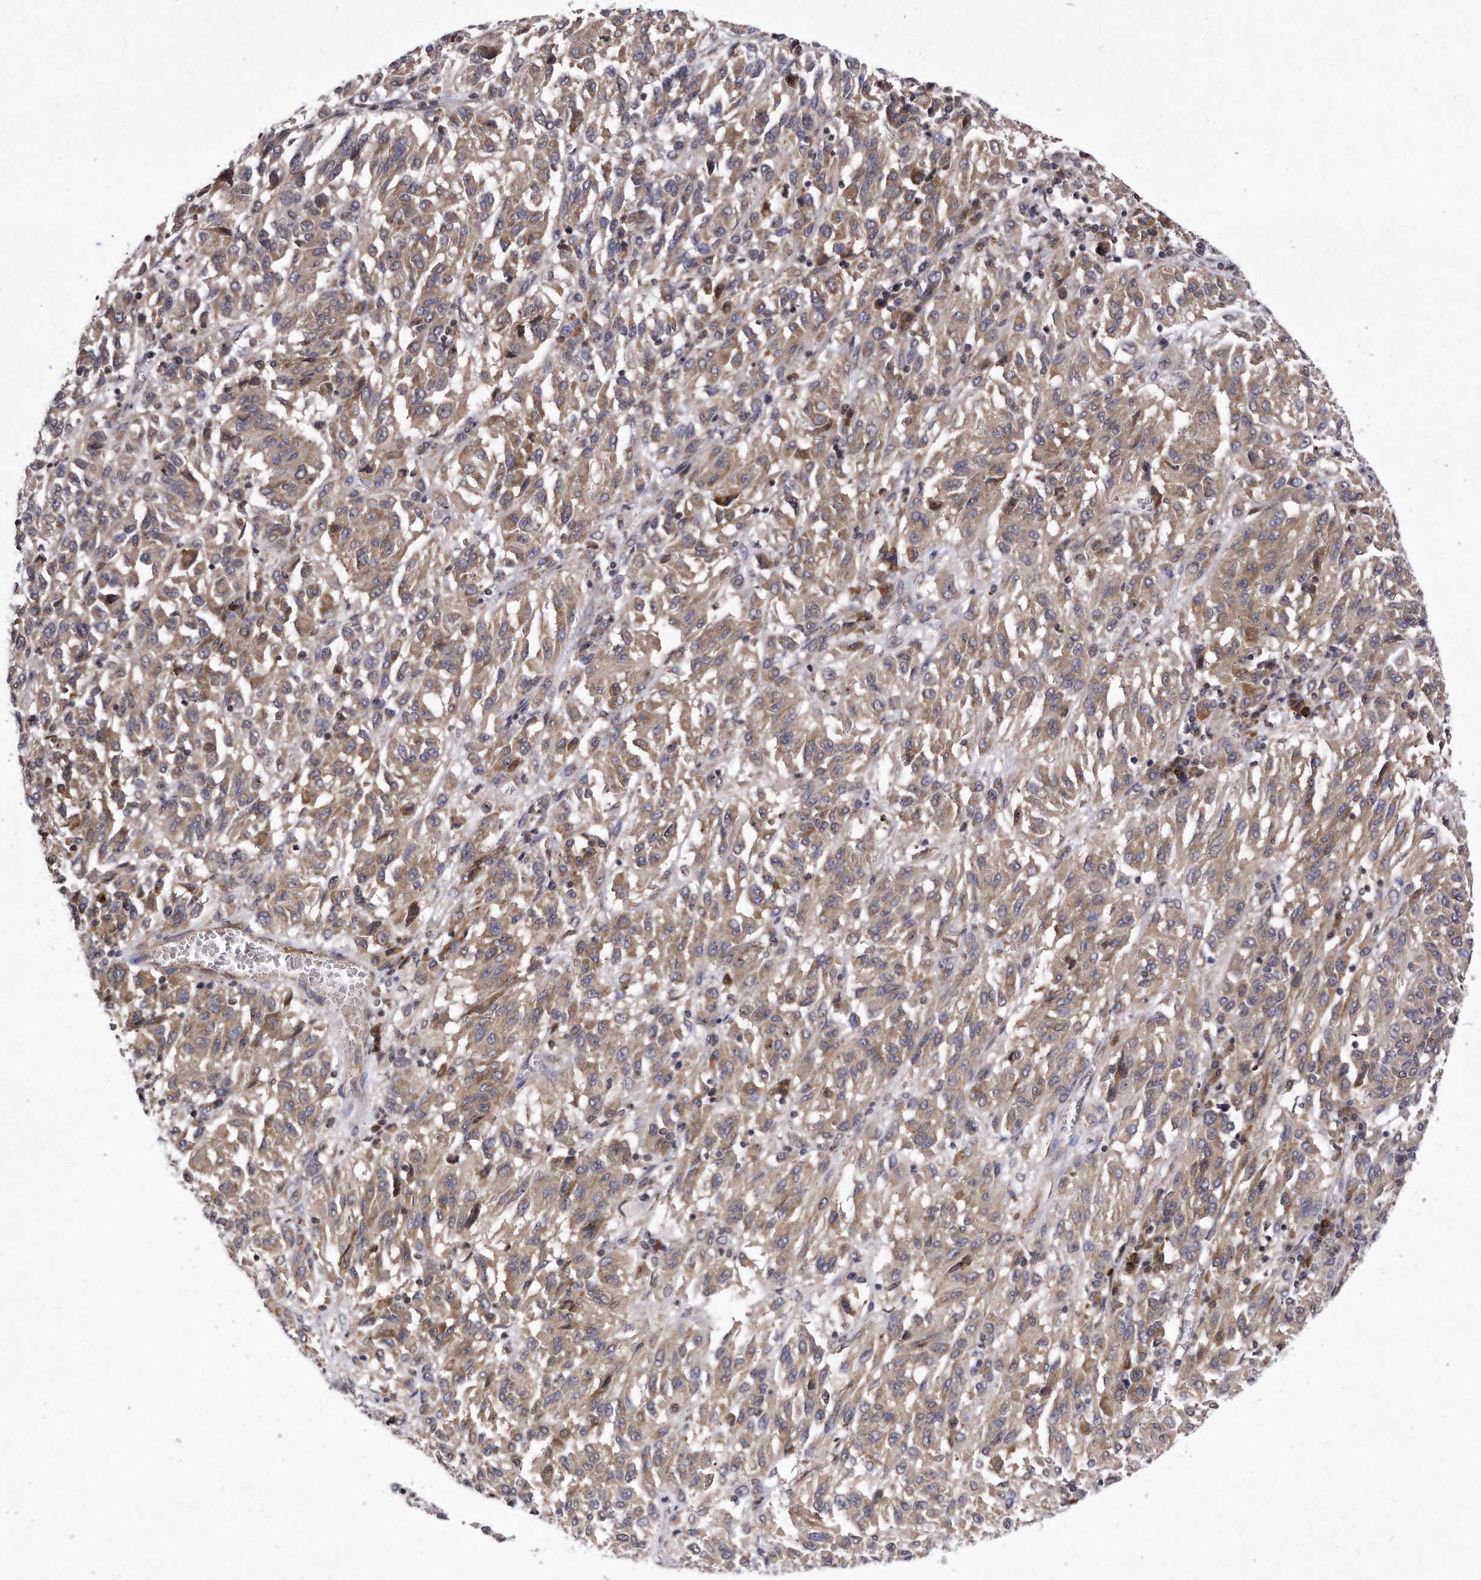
{"staining": {"intensity": "weak", "quantity": ">75%", "location": "cytoplasmic/membranous"}, "tissue": "melanoma", "cell_type": "Tumor cells", "image_type": "cancer", "snomed": [{"axis": "morphology", "description": "Malignant melanoma, Metastatic site"}, {"axis": "topography", "description": "Lung"}], "caption": "High-magnification brightfield microscopy of malignant melanoma (metastatic site) stained with DAB (3,3'-diaminobenzidine) (brown) and counterstained with hematoxylin (blue). tumor cells exhibit weak cytoplasmic/membranous staining is identified in about>75% of cells. Using DAB (brown) and hematoxylin (blue) stains, captured at high magnification using brightfield microscopy.", "gene": "DAB1", "patient": {"sex": "male", "age": 64}}